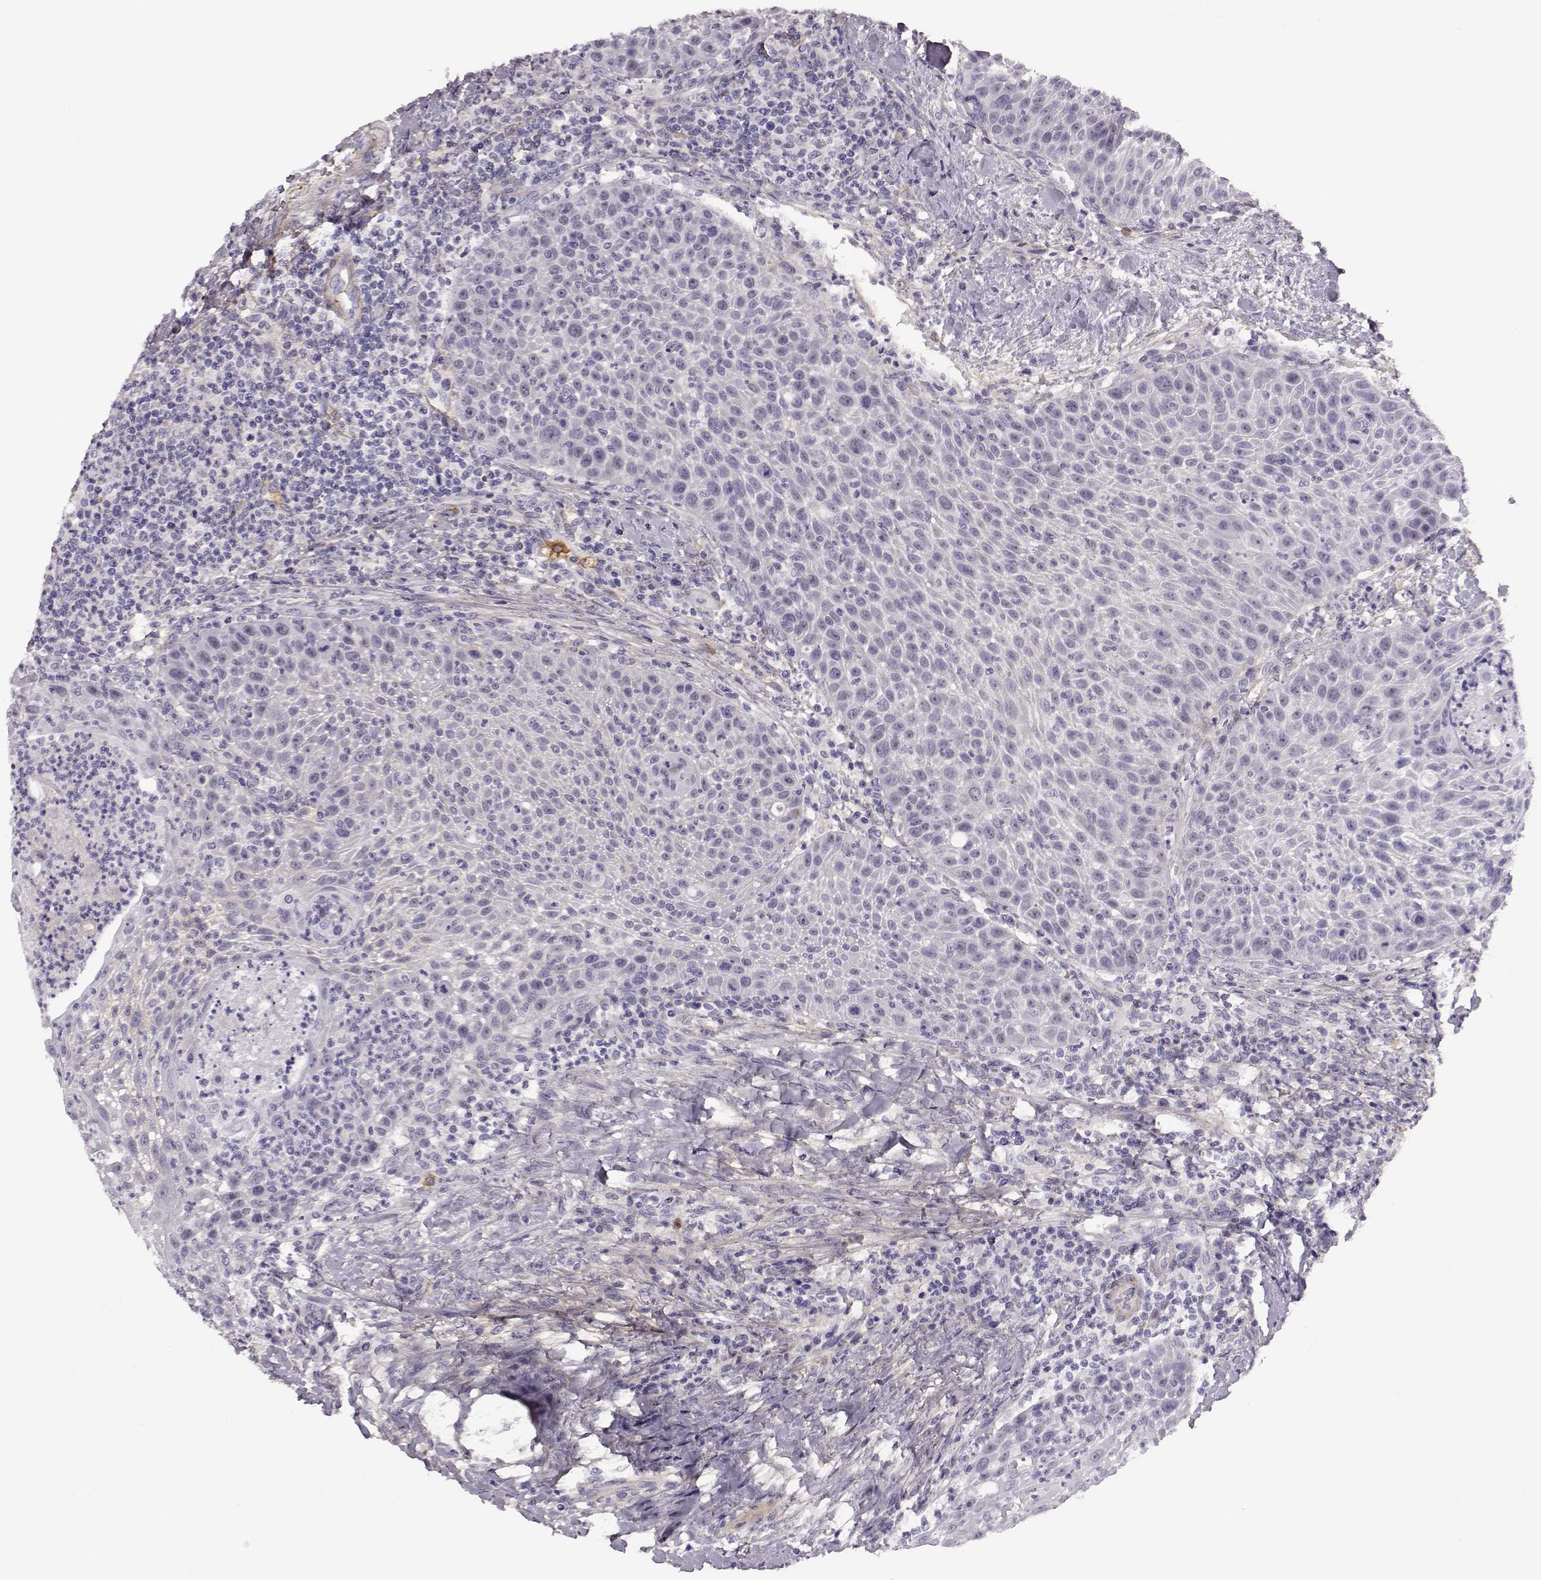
{"staining": {"intensity": "negative", "quantity": "none", "location": "none"}, "tissue": "head and neck cancer", "cell_type": "Tumor cells", "image_type": "cancer", "snomed": [{"axis": "morphology", "description": "Squamous cell carcinoma, NOS"}, {"axis": "topography", "description": "Head-Neck"}], "caption": "High power microscopy image of an immunohistochemistry histopathology image of head and neck cancer (squamous cell carcinoma), revealing no significant expression in tumor cells.", "gene": "TRIM69", "patient": {"sex": "male", "age": 69}}